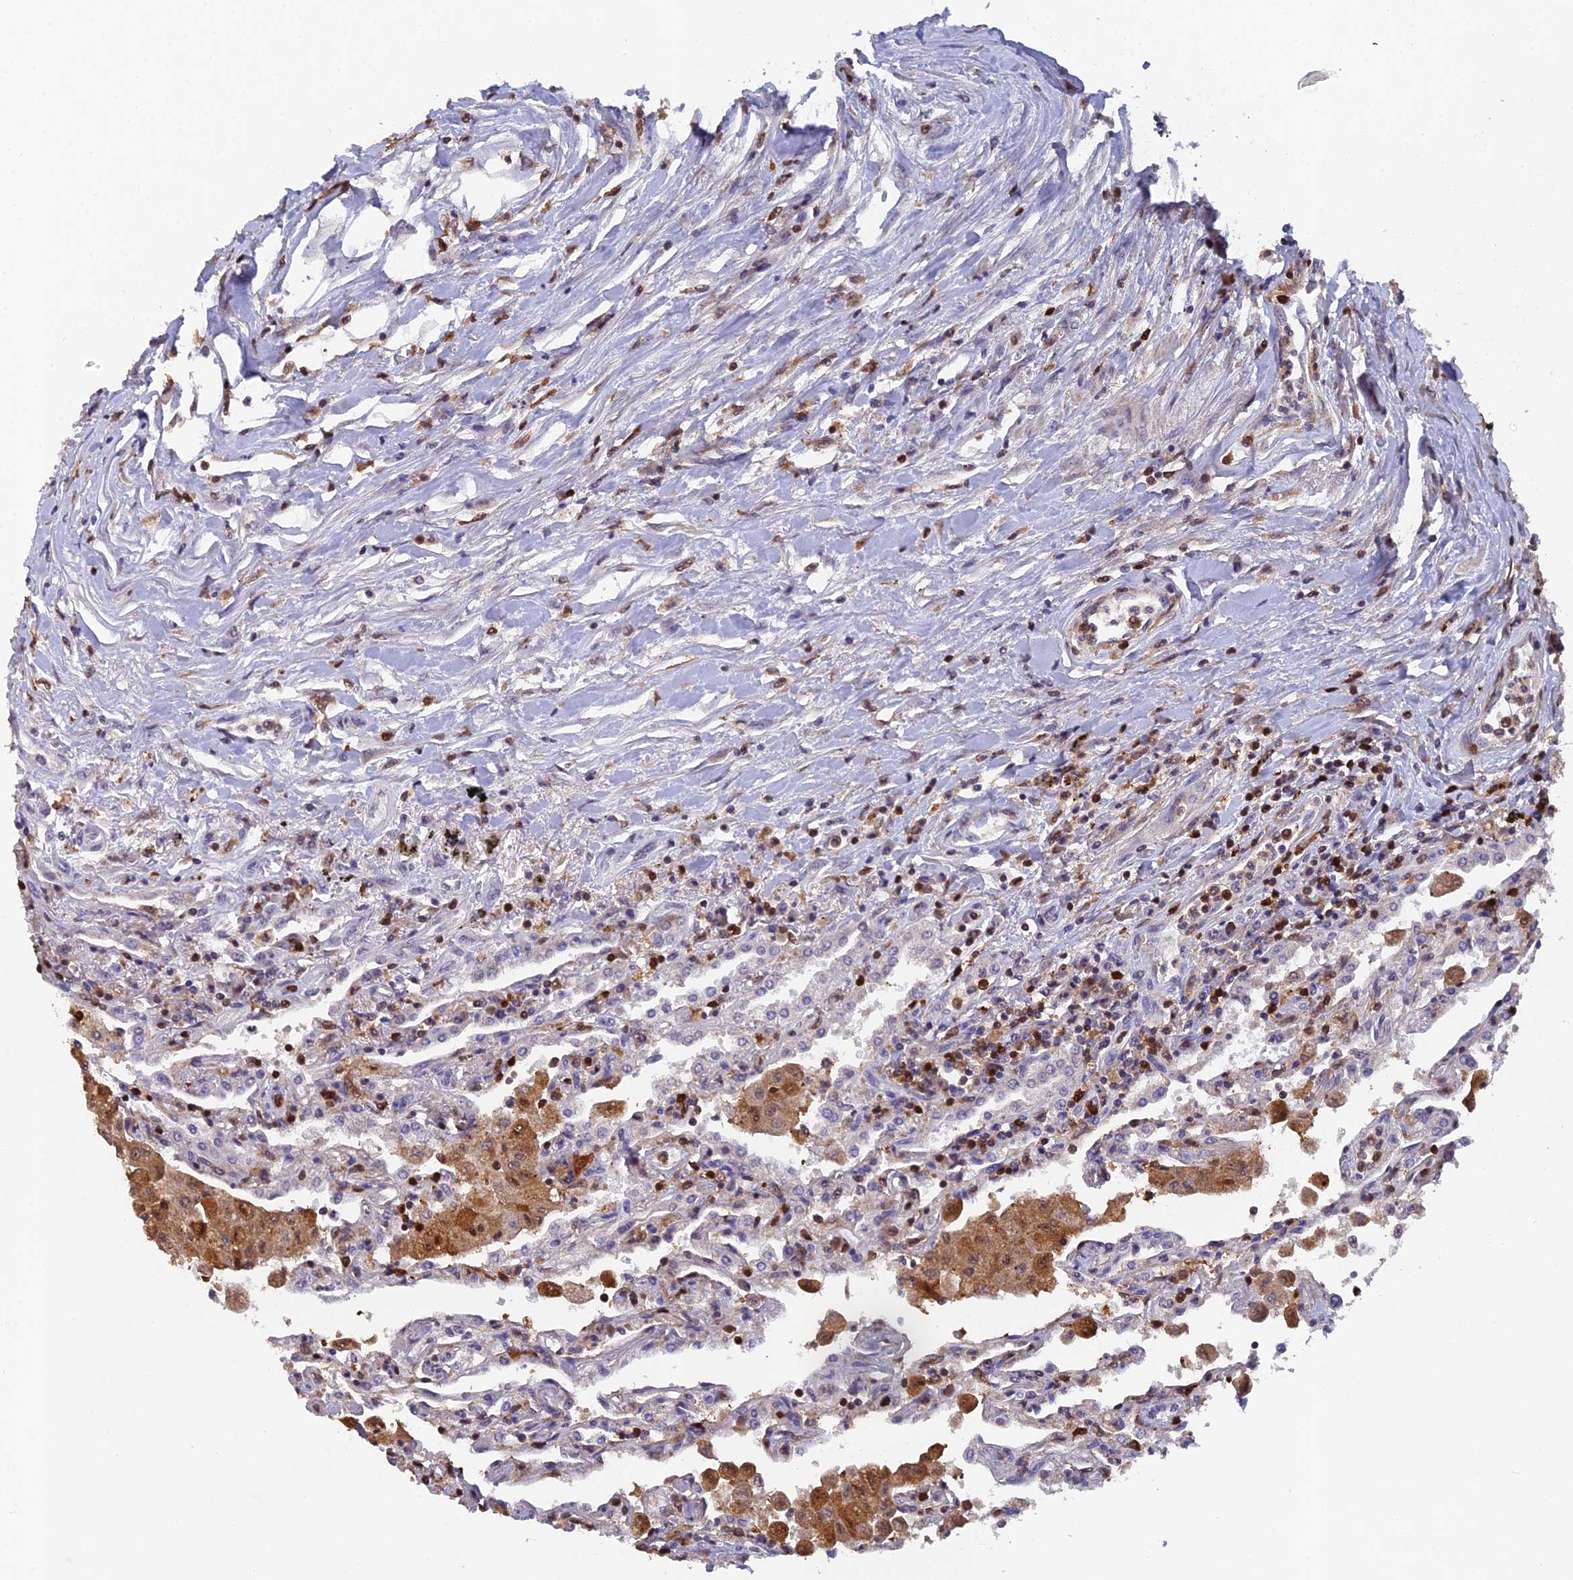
{"staining": {"intensity": "moderate", "quantity": "<25%", "location": "cytoplasmic/membranous"}, "tissue": "lung", "cell_type": "Alveolar cells", "image_type": "normal", "snomed": [{"axis": "morphology", "description": "Normal tissue, NOS"}, {"axis": "topography", "description": "Bronchus"}, {"axis": "topography", "description": "Lung"}], "caption": "Immunohistochemical staining of normal lung exhibits <25% levels of moderate cytoplasmic/membranous protein staining in about <25% of alveolar cells.", "gene": "GALK2", "patient": {"sex": "female", "age": 49}}